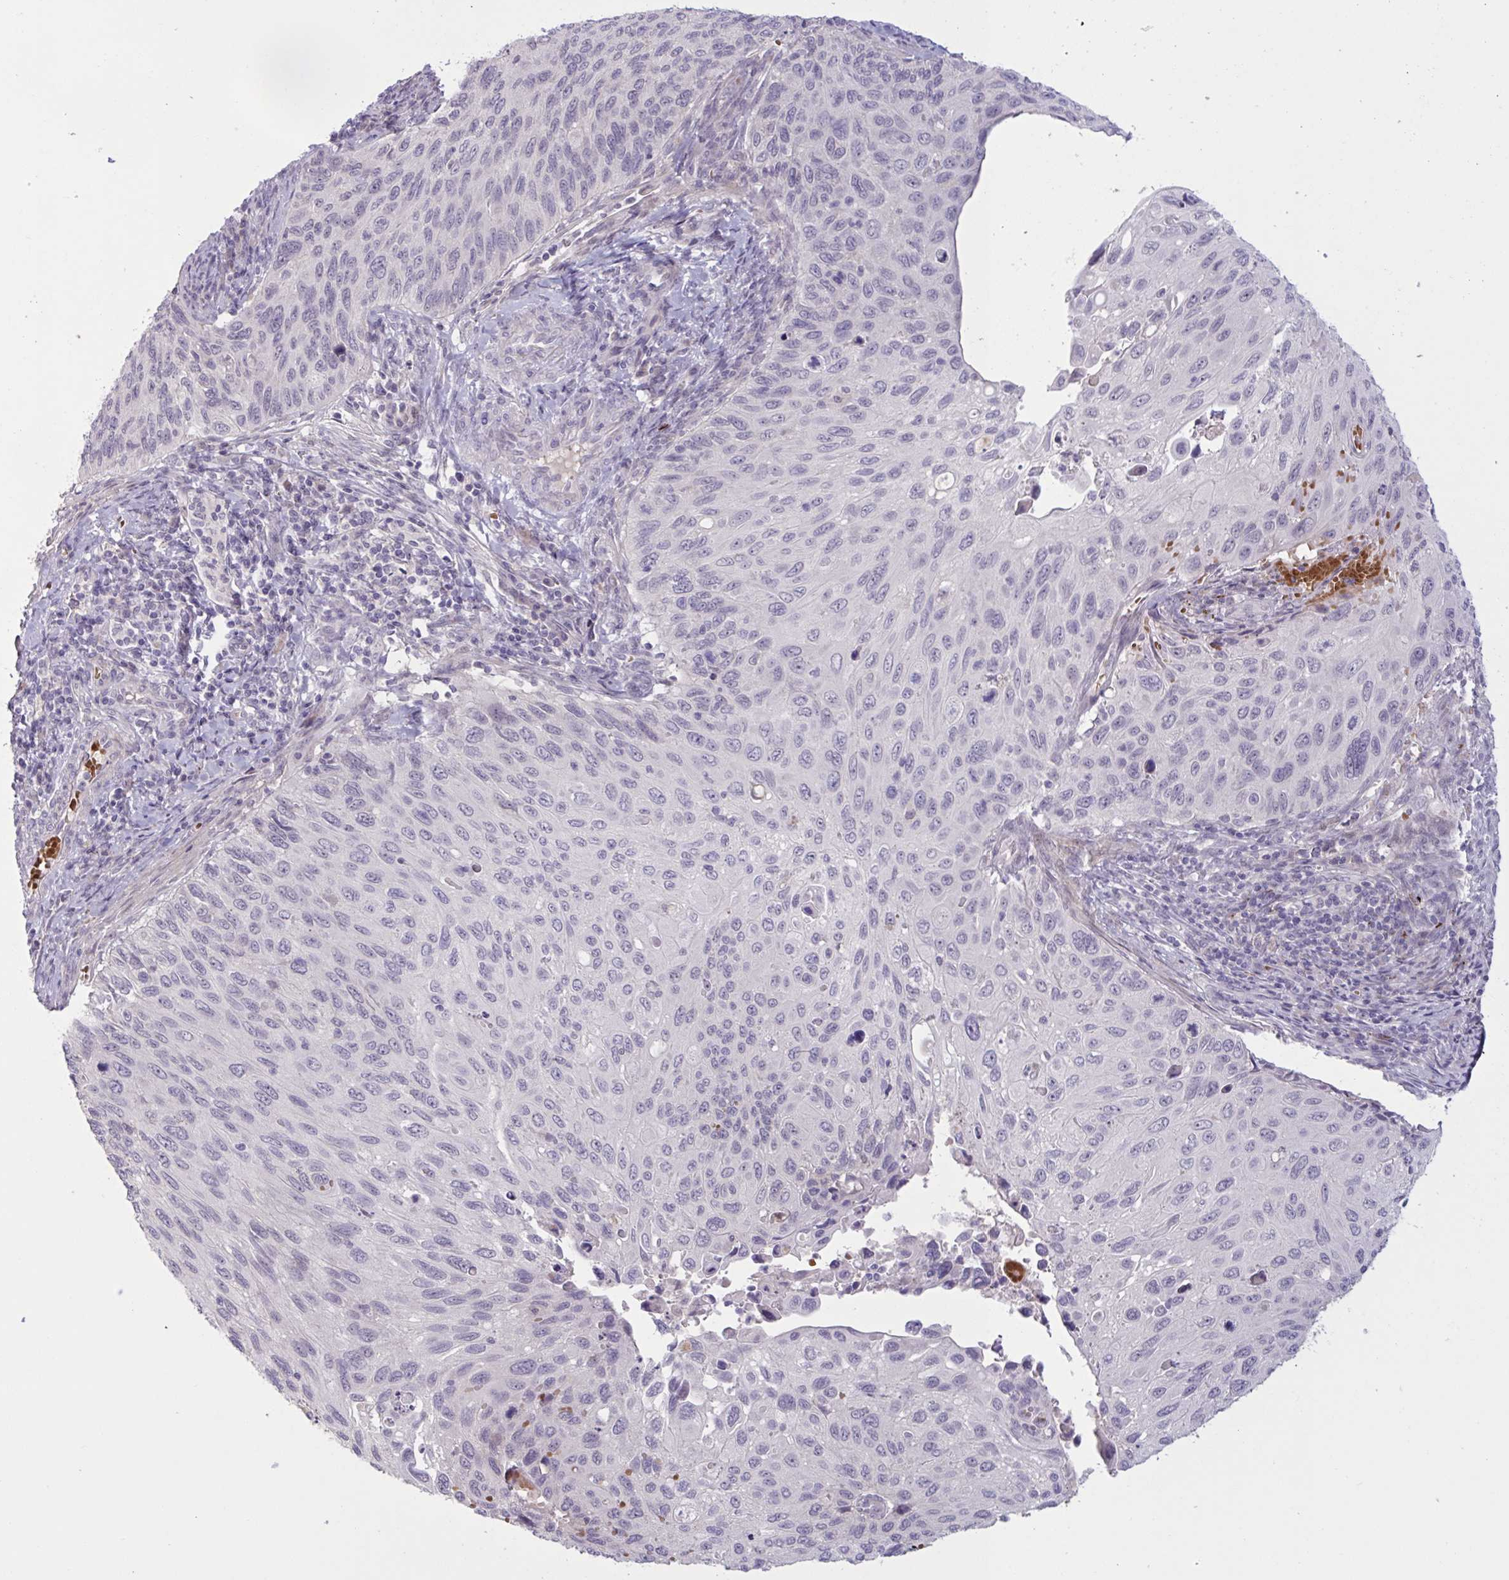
{"staining": {"intensity": "negative", "quantity": "none", "location": "none"}, "tissue": "cervical cancer", "cell_type": "Tumor cells", "image_type": "cancer", "snomed": [{"axis": "morphology", "description": "Squamous cell carcinoma, NOS"}, {"axis": "topography", "description": "Cervix"}], "caption": "Cervical squamous cell carcinoma was stained to show a protein in brown. There is no significant positivity in tumor cells. Nuclei are stained in blue.", "gene": "RFPL4B", "patient": {"sex": "female", "age": 70}}